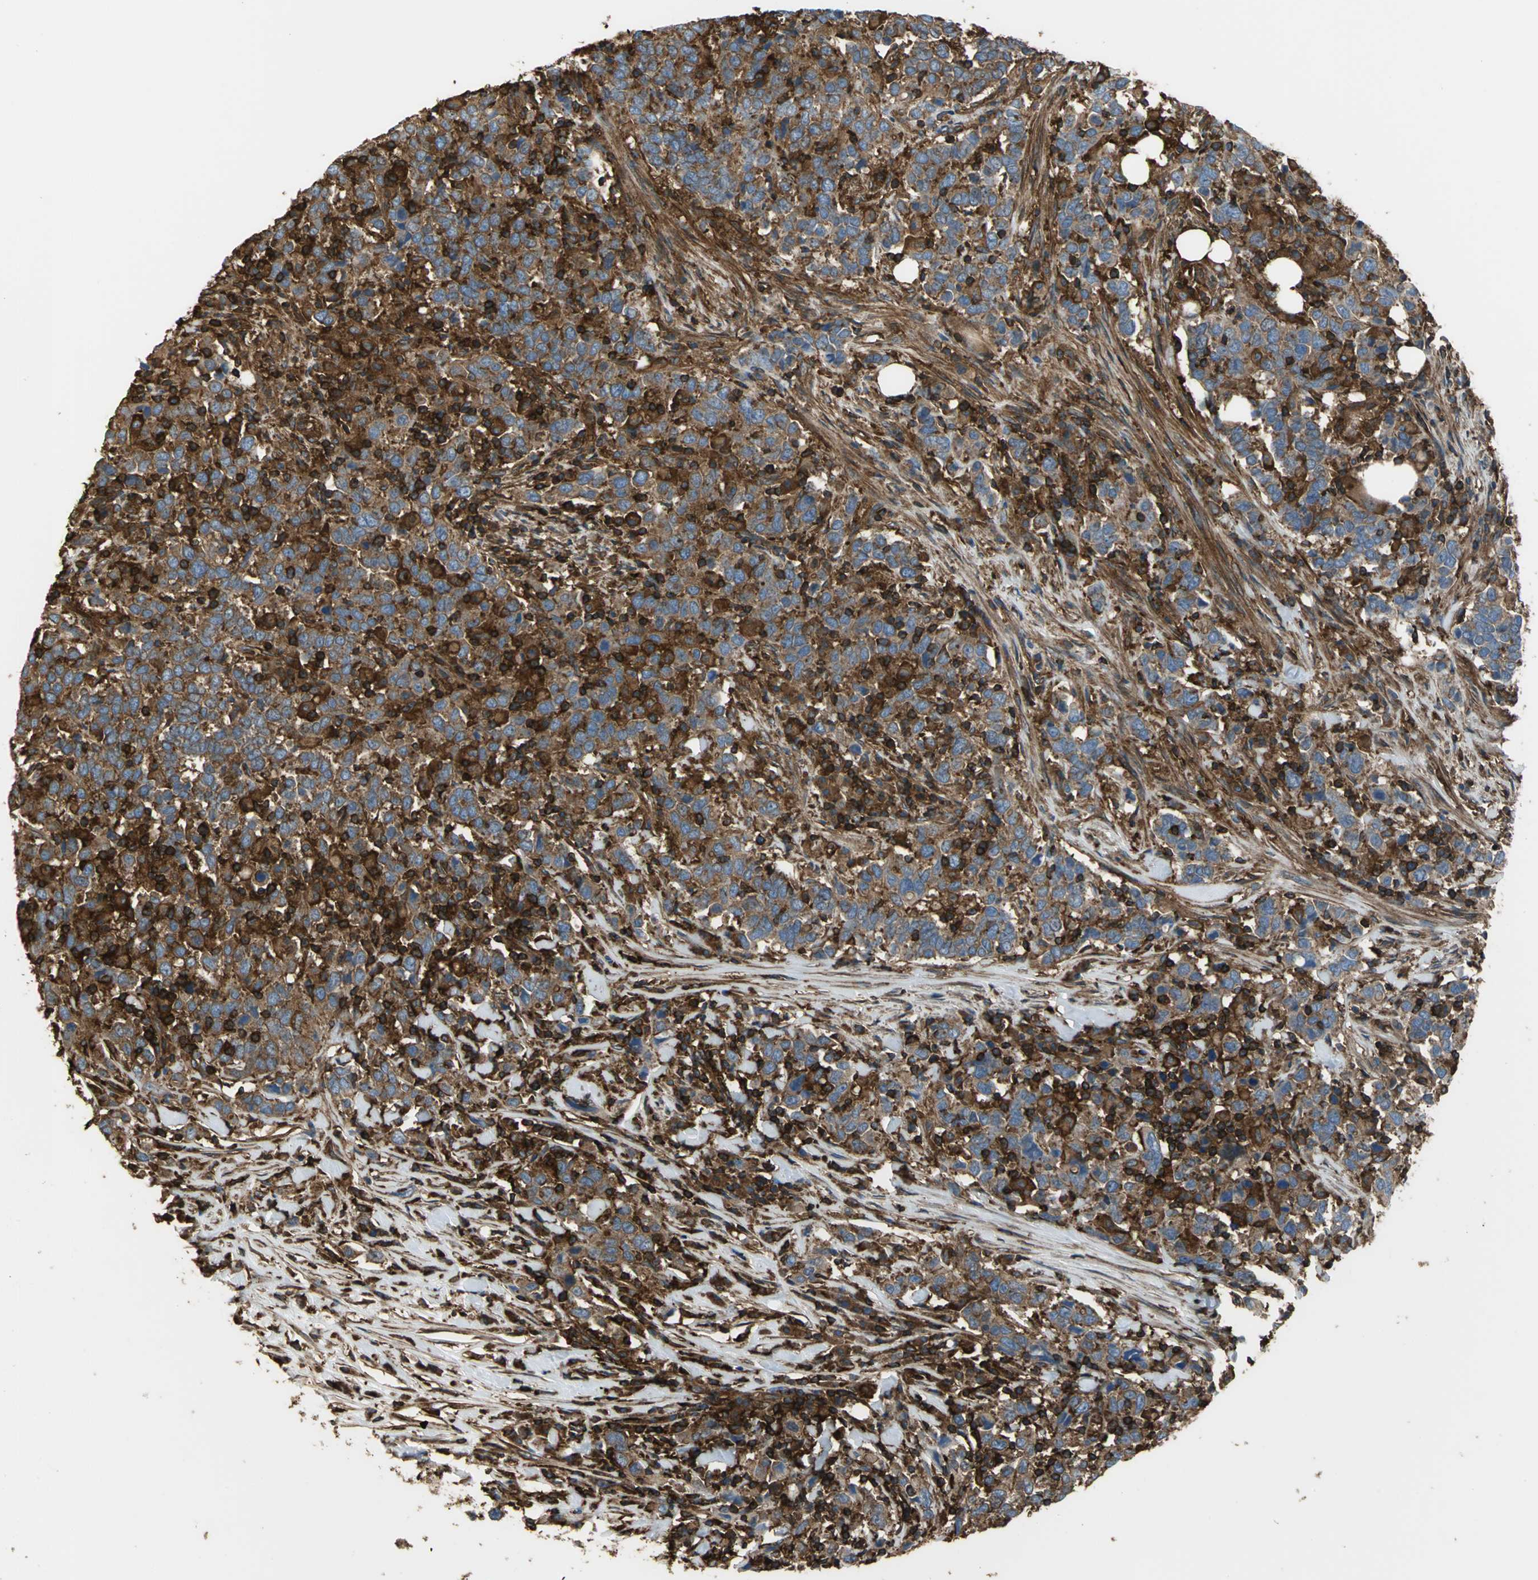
{"staining": {"intensity": "strong", "quantity": ">75%", "location": "cytoplasmic/membranous"}, "tissue": "urothelial cancer", "cell_type": "Tumor cells", "image_type": "cancer", "snomed": [{"axis": "morphology", "description": "Urothelial carcinoma, High grade"}, {"axis": "topography", "description": "Urinary bladder"}], "caption": "Human urothelial cancer stained with a brown dye displays strong cytoplasmic/membranous positive expression in about >75% of tumor cells.", "gene": "TLN1", "patient": {"sex": "male", "age": 61}}